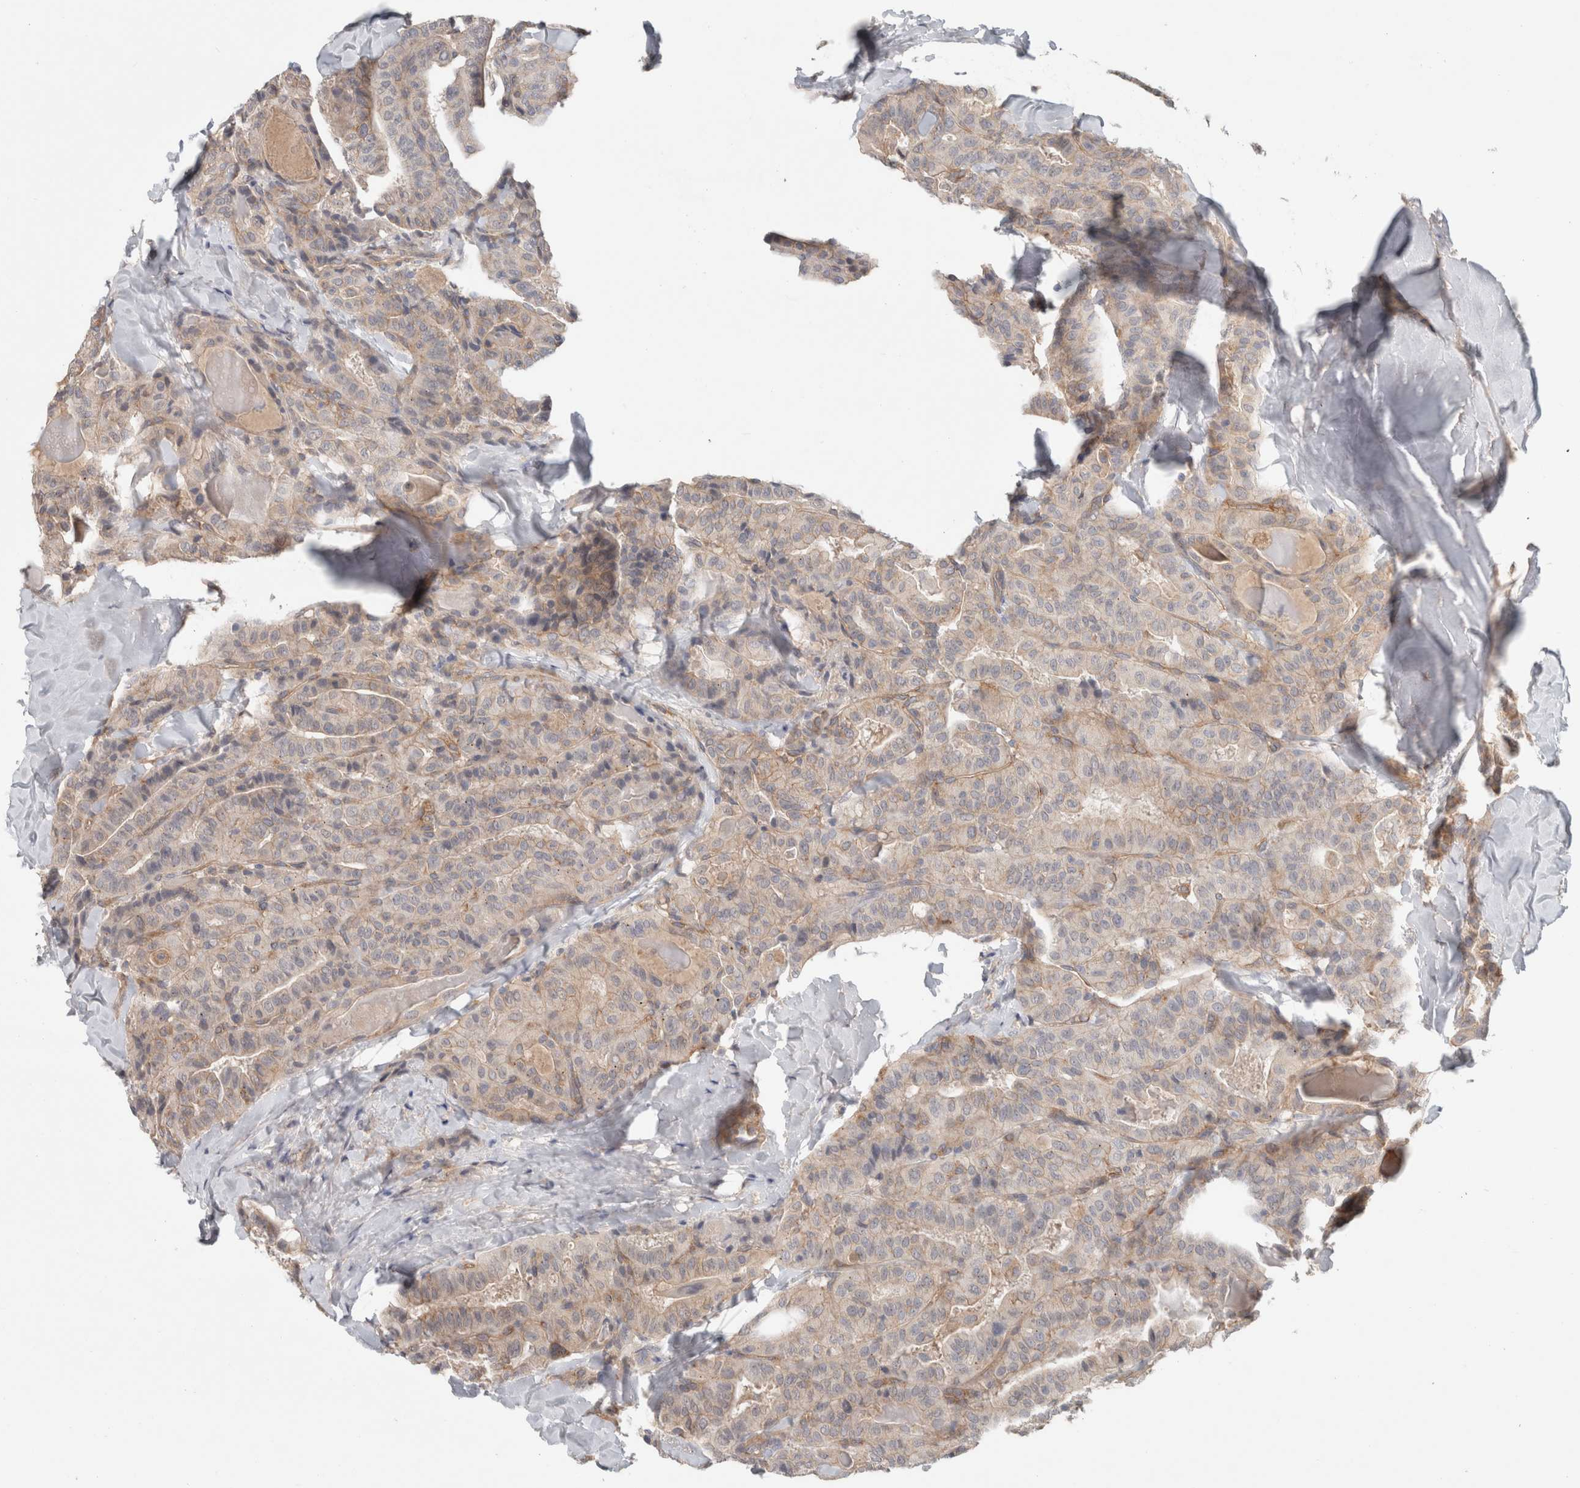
{"staining": {"intensity": "negative", "quantity": "none", "location": "none"}, "tissue": "thyroid cancer", "cell_type": "Tumor cells", "image_type": "cancer", "snomed": [{"axis": "morphology", "description": "Papillary adenocarcinoma, NOS"}, {"axis": "topography", "description": "Thyroid gland"}], "caption": "An immunohistochemistry micrograph of thyroid papillary adenocarcinoma is shown. There is no staining in tumor cells of thyroid papillary adenocarcinoma.", "gene": "RASAL2", "patient": {"sex": "male", "age": 77}}